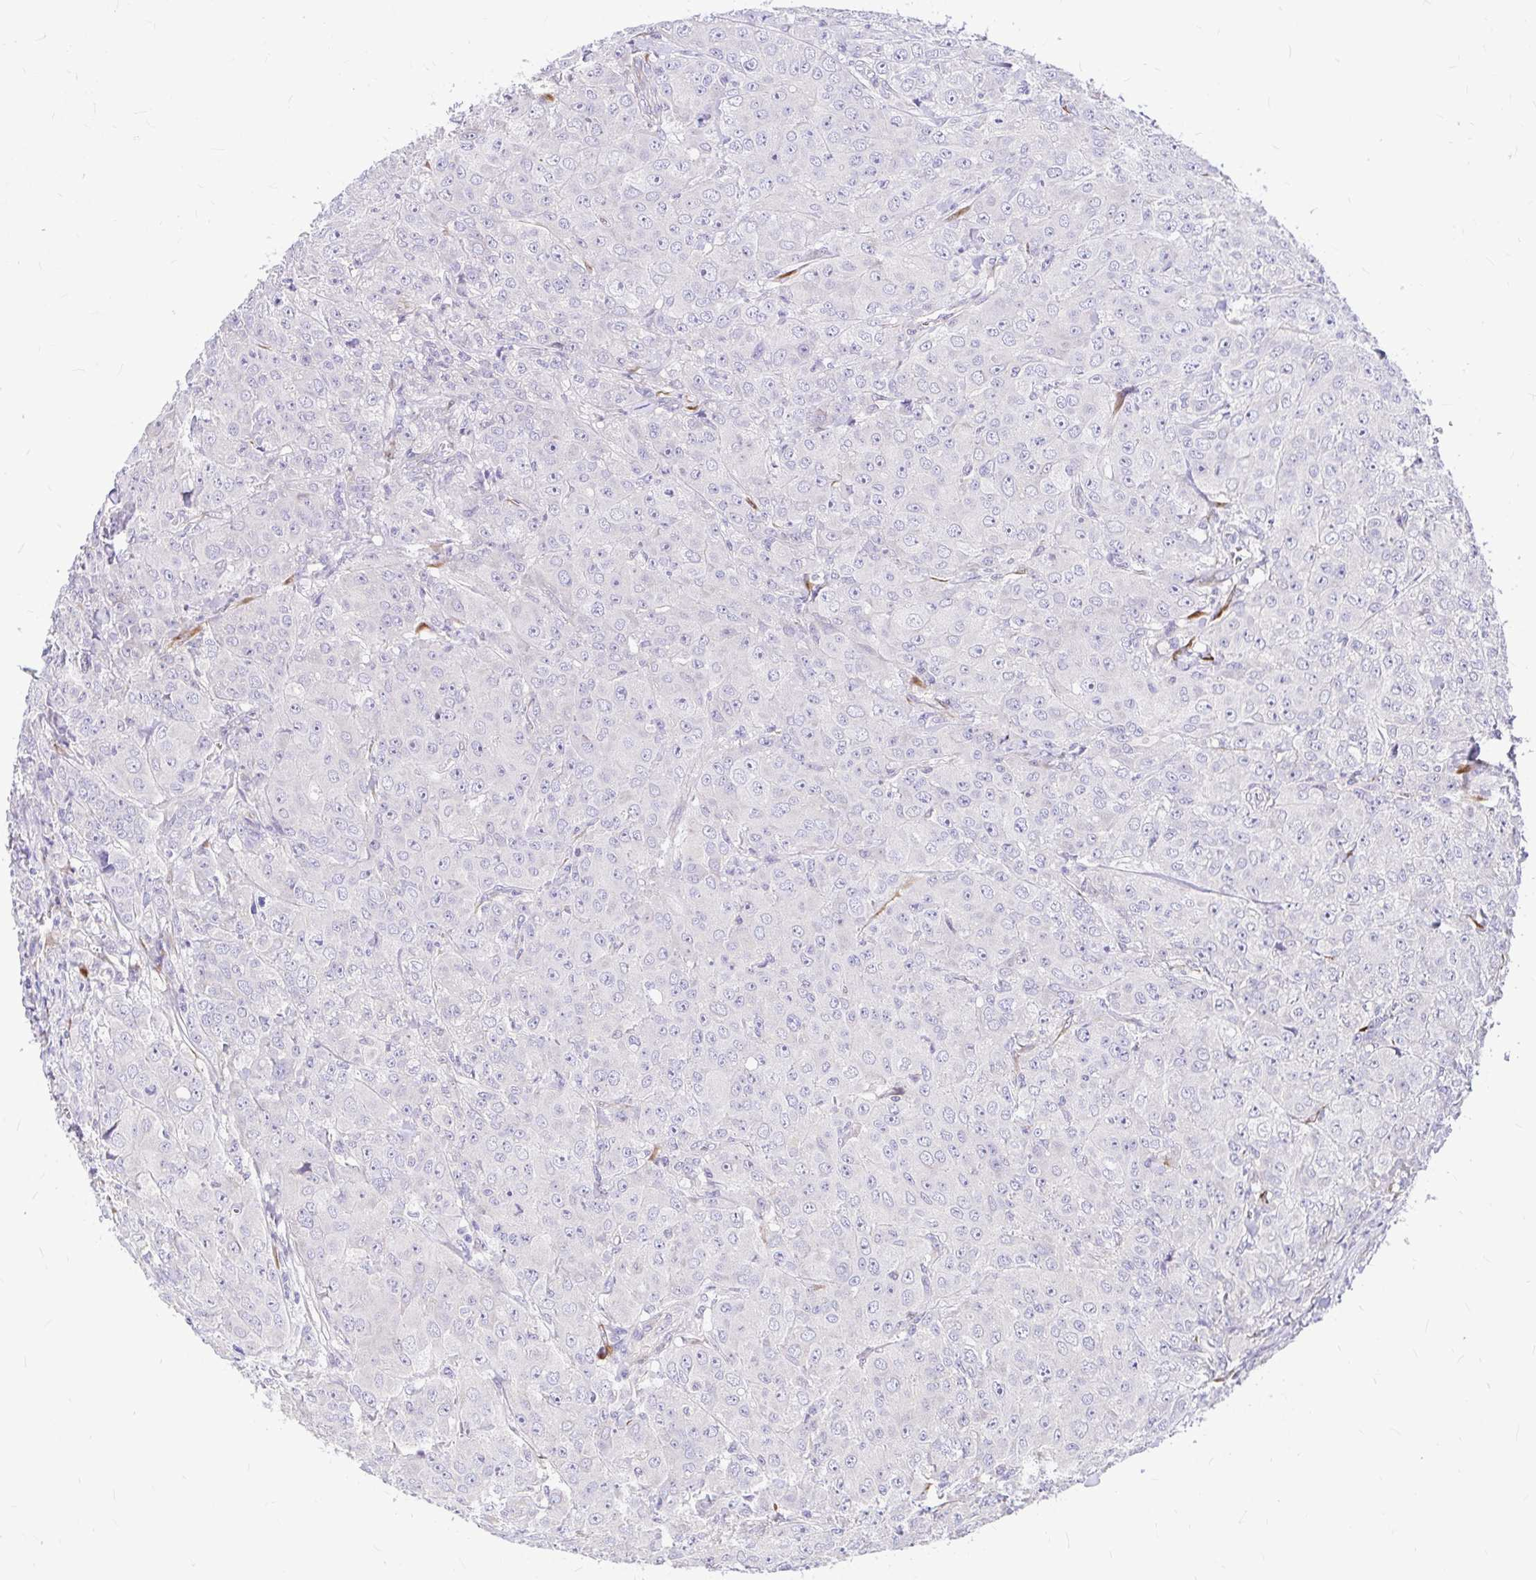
{"staining": {"intensity": "negative", "quantity": "none", "location": "none"}, "tissue": "breast cancer", "cell_type": "Tumor cells", "image_type": "cancer", "snomed": [{"axis": "morphology", "description": "Normal tissue, NOS"}, {"axis": "morphology", "description": "Duct carcinoma"}, {"axis": "topography", "description": "Breast"}], "caption": "This is a photomicrograph of immunohistochemistry staining of breast cancer, which shows no expression in tumor cells. Nuclei are stained in blue.", "gene": "GABBR2", "patient": {"sex": "female", "age": 43}}